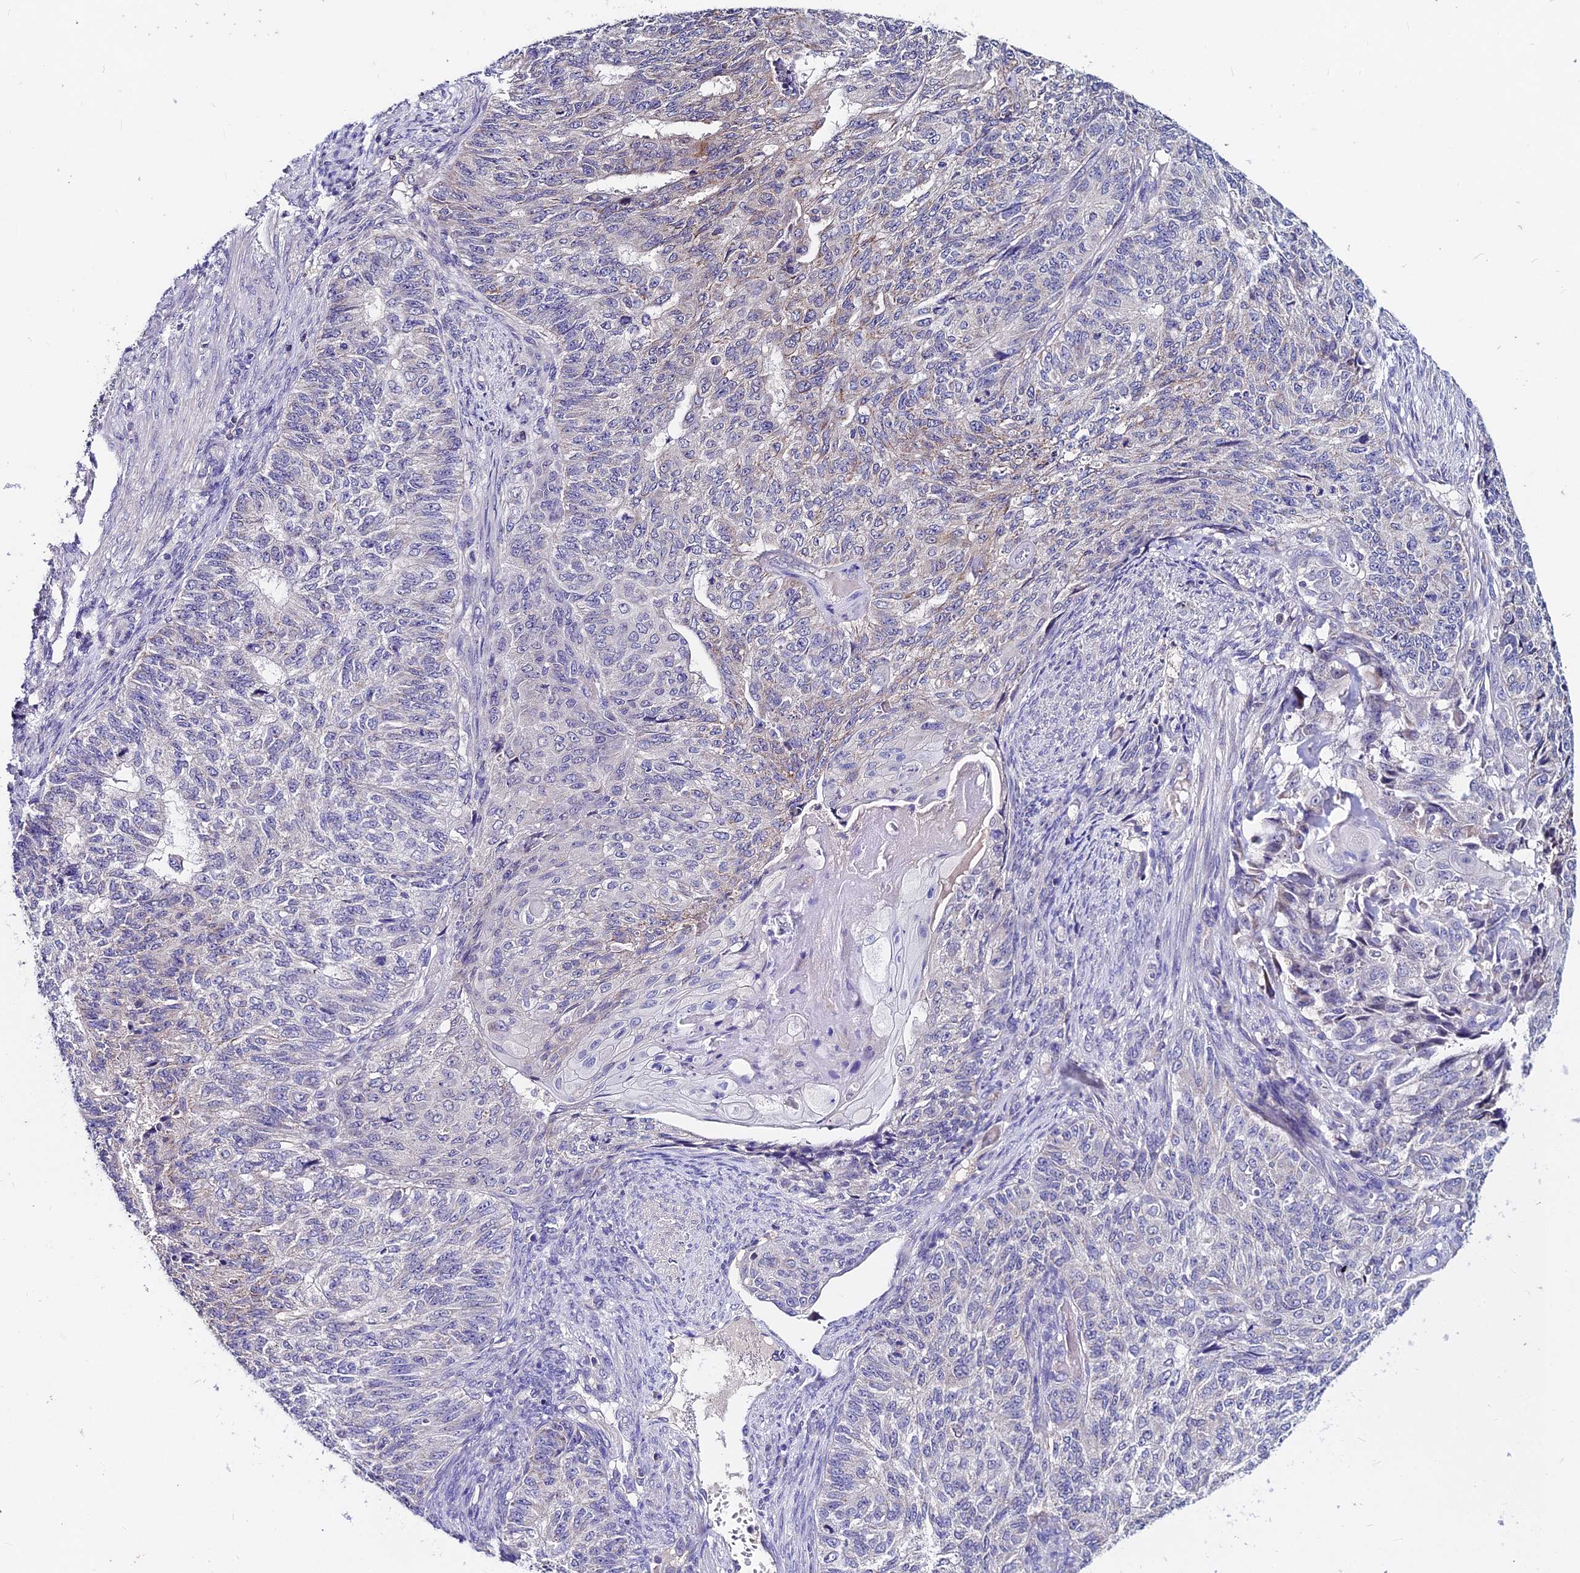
{"staining": {"intensity": "weak", "quantity": "<25%", "location": "cytoplasmic/membranous"}, "tissue": "endometrial cancer", "cell_type": "Tumor cells", "image_type": "cancer", "snomed": [{"axis": "morphology", "description": "Adenocarcinoma, NOS"}, {"axis": "topography", "description": "Endometrium"}], "caption": "An IHC histopathology image of endometrial cancer (adenocarcinoma) is shown. There is no staining in tumor cells of endometrial cancer (adenocarcinoma). (Brightfield microscopy of DAB IHC at high magnification).", "gene": "LGALS7", "patient": {"sex": "female", "age": 32}}